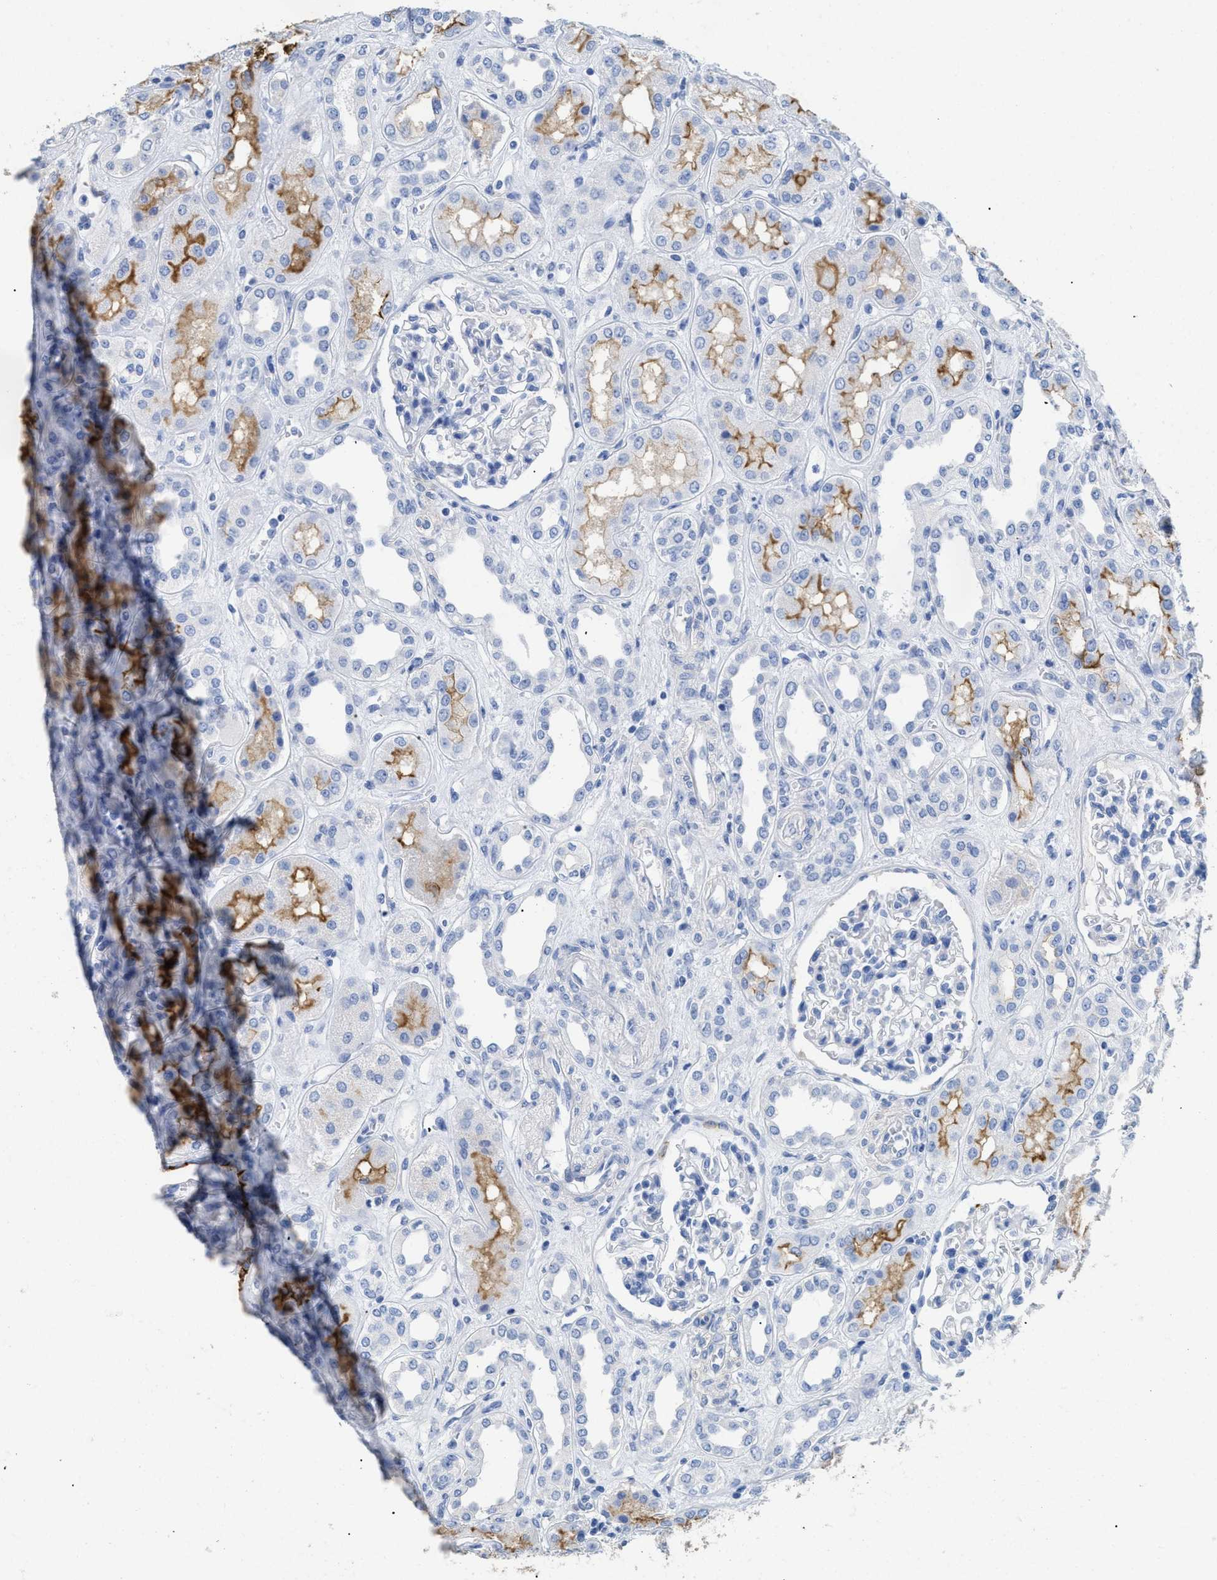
{"staining": {"intensity": "negative", "quantity": "none", "location": "none"}, "tissue": "kidney", "cell_type": "Cells in glomeruli", "image_type": "normal", "snomed": [{"axis": "morphology", "description": "Normal tissue, NOS"}, {"axis": "topography", "description": "Kidney"}], "caption": "Photomicrograph shows no protein staining in cells in glomeruli of unremarkable kidney.", "gene": "DLC1", "patient": {"sex": "male", "age": 59}}